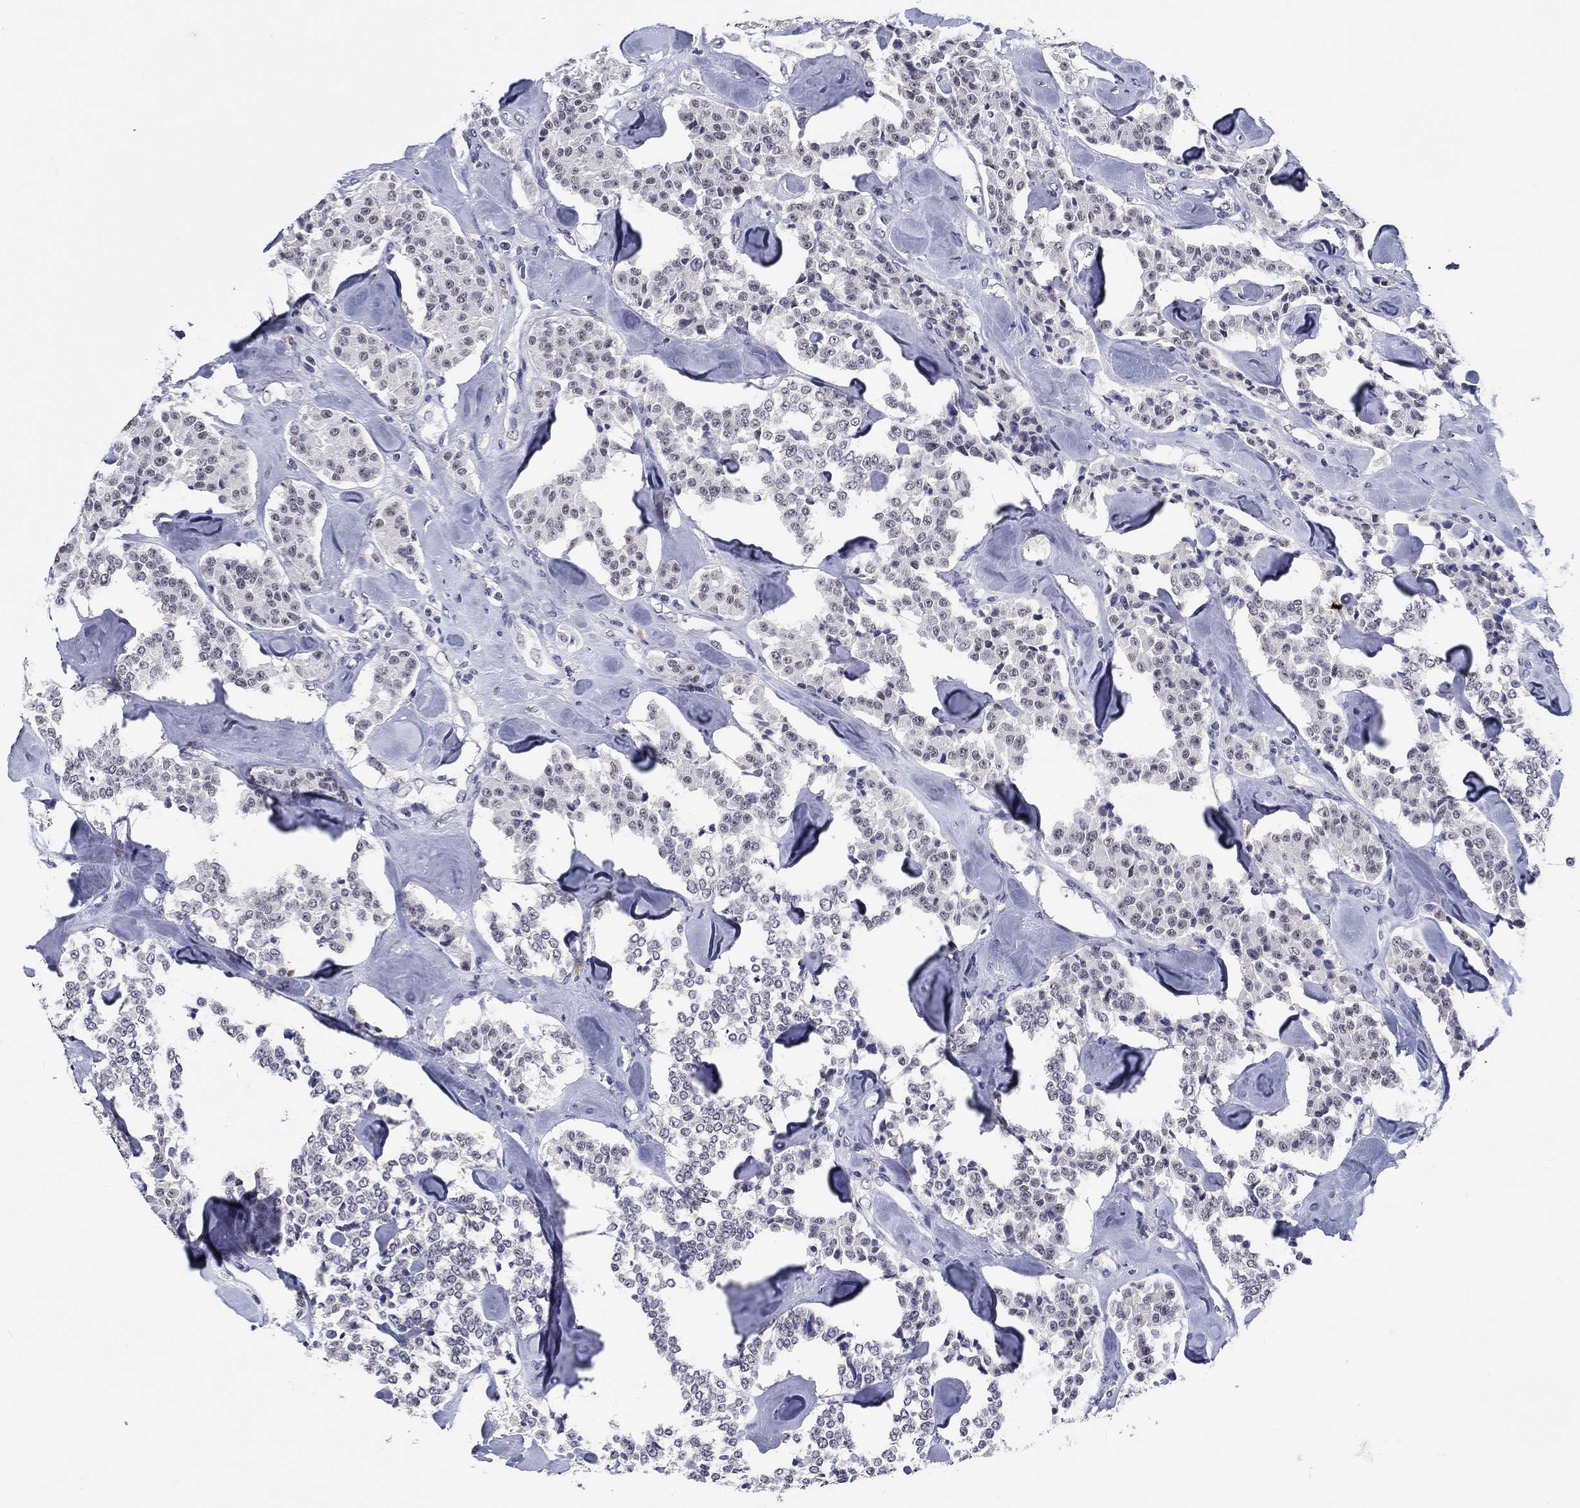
{"staining": {"intensity": "negative", "quantity": "none", "location": "none"}, "tissue": "carcinoid", "cell_type": "Tumor cells", "image_type": "cancer", "snomed": [{"axis": "morphology", "description": "Carcinoid, malignant, NOS"}, {"axis": "topography", "description": "Pancreas"}], "caption": "Immunohistochemistry (IHC) micrograph of neoplastic tissue: human carcinoid stained with DAB reveals no significant protein positivity in tumor cells. (Stains: DAB immunohistochemistry with hematoxylin counter stain, Microscopy: brightfield microscopy at high magnification).", "gene": "GRIN1", "patient": {"sex": "male", "age": 41}}